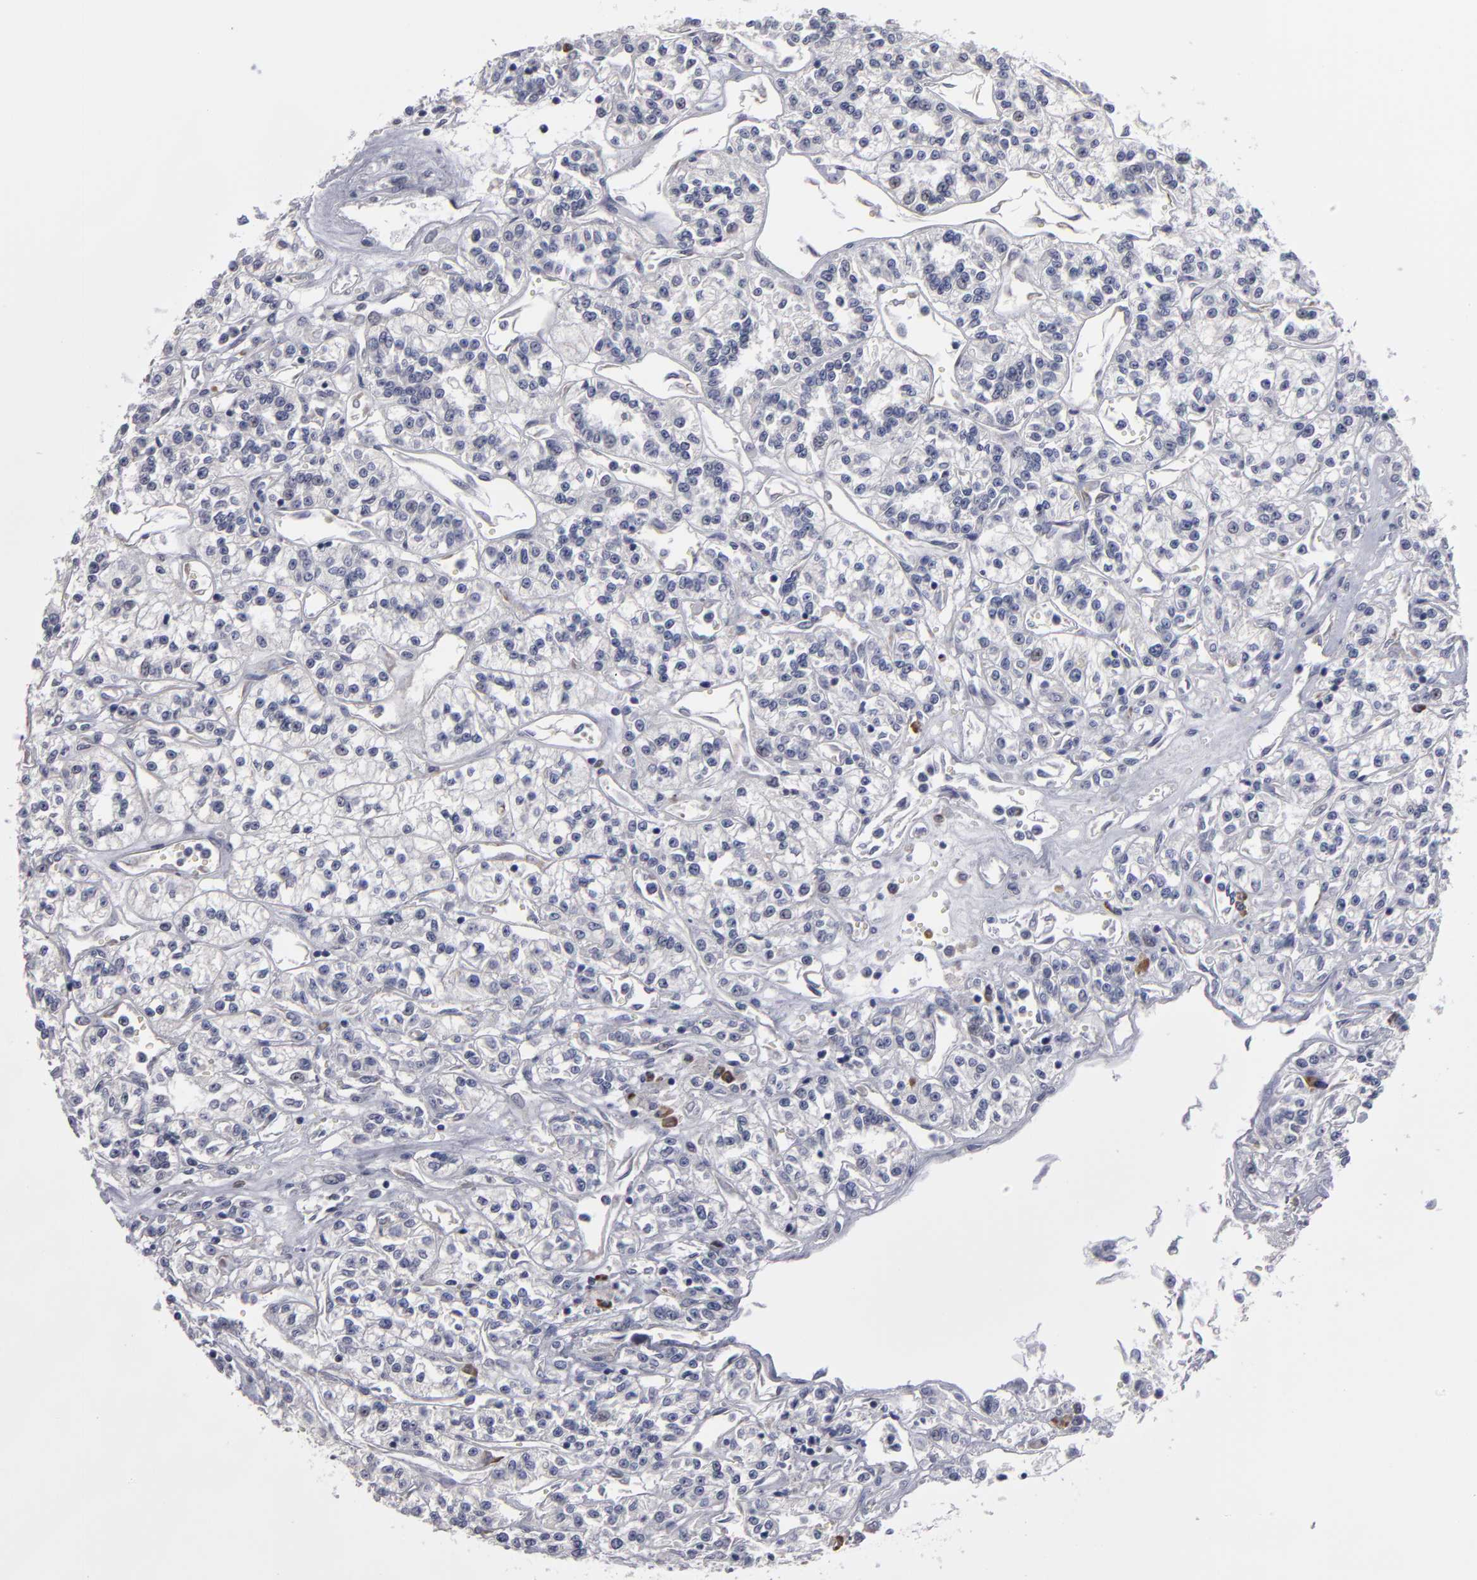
{"staining": {"intensity": "negative", "quantity": "none", "location": "none"}, "tissue": "renal cancer", "cell_type": "Tumor cells", "image_type": "cancer", "snomed": [{"axis": "morphology", "description": "Adenocarcinoma, NOS"}, {"axis": "topography", "description": "Kidney"}], "caption": "An IHC histopathology image of adenocarcinoma (renal) is shown. There is no staining in tumor cells of adenocarcinoma (renal).", "gene": "CCDC80", "patient": {"sex": "female", "age": 76}}